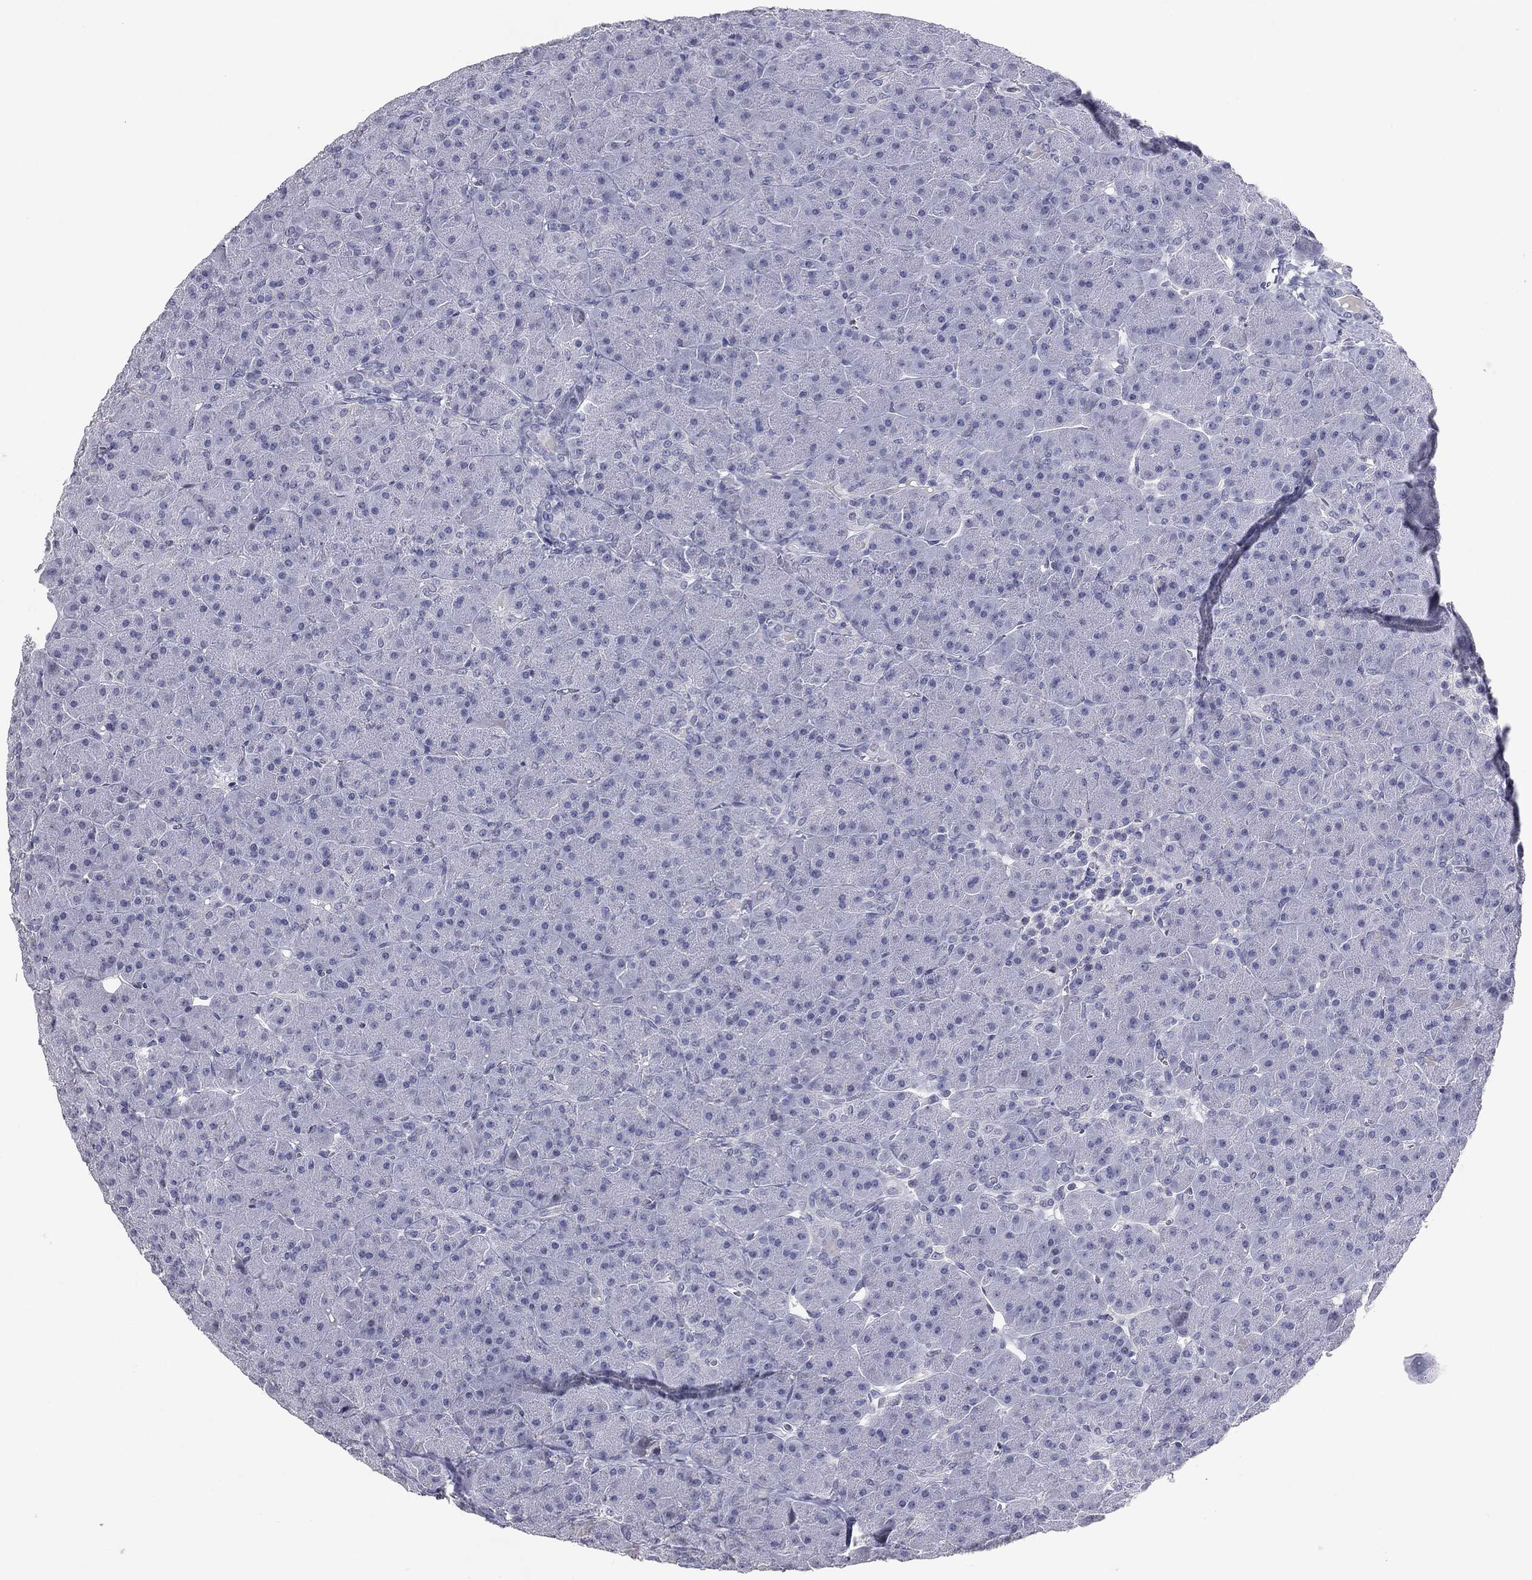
{"staining": {"intensity": "negative", "quantity": "none", "location": "none"}, "tissue": "pancreas", "cell_type": "Exocrine glandular cells", "image_type": "normal", "snomed": [{"axis": "morphology", "description": "Normal tissue, NOS"}, {"axis": "topography", "description": "Pancreas"}], "caption": "Exocrine glandular cells show no significant expression in unremarkable pancreas. The staining was performed using DAB to visualize the protein expression in brown, while the nuclei were stained in blue with hematoxylin (Magnification: 20x).", "gene": "SERPINB4", "patient": {"sex": "male", "age": 61}}